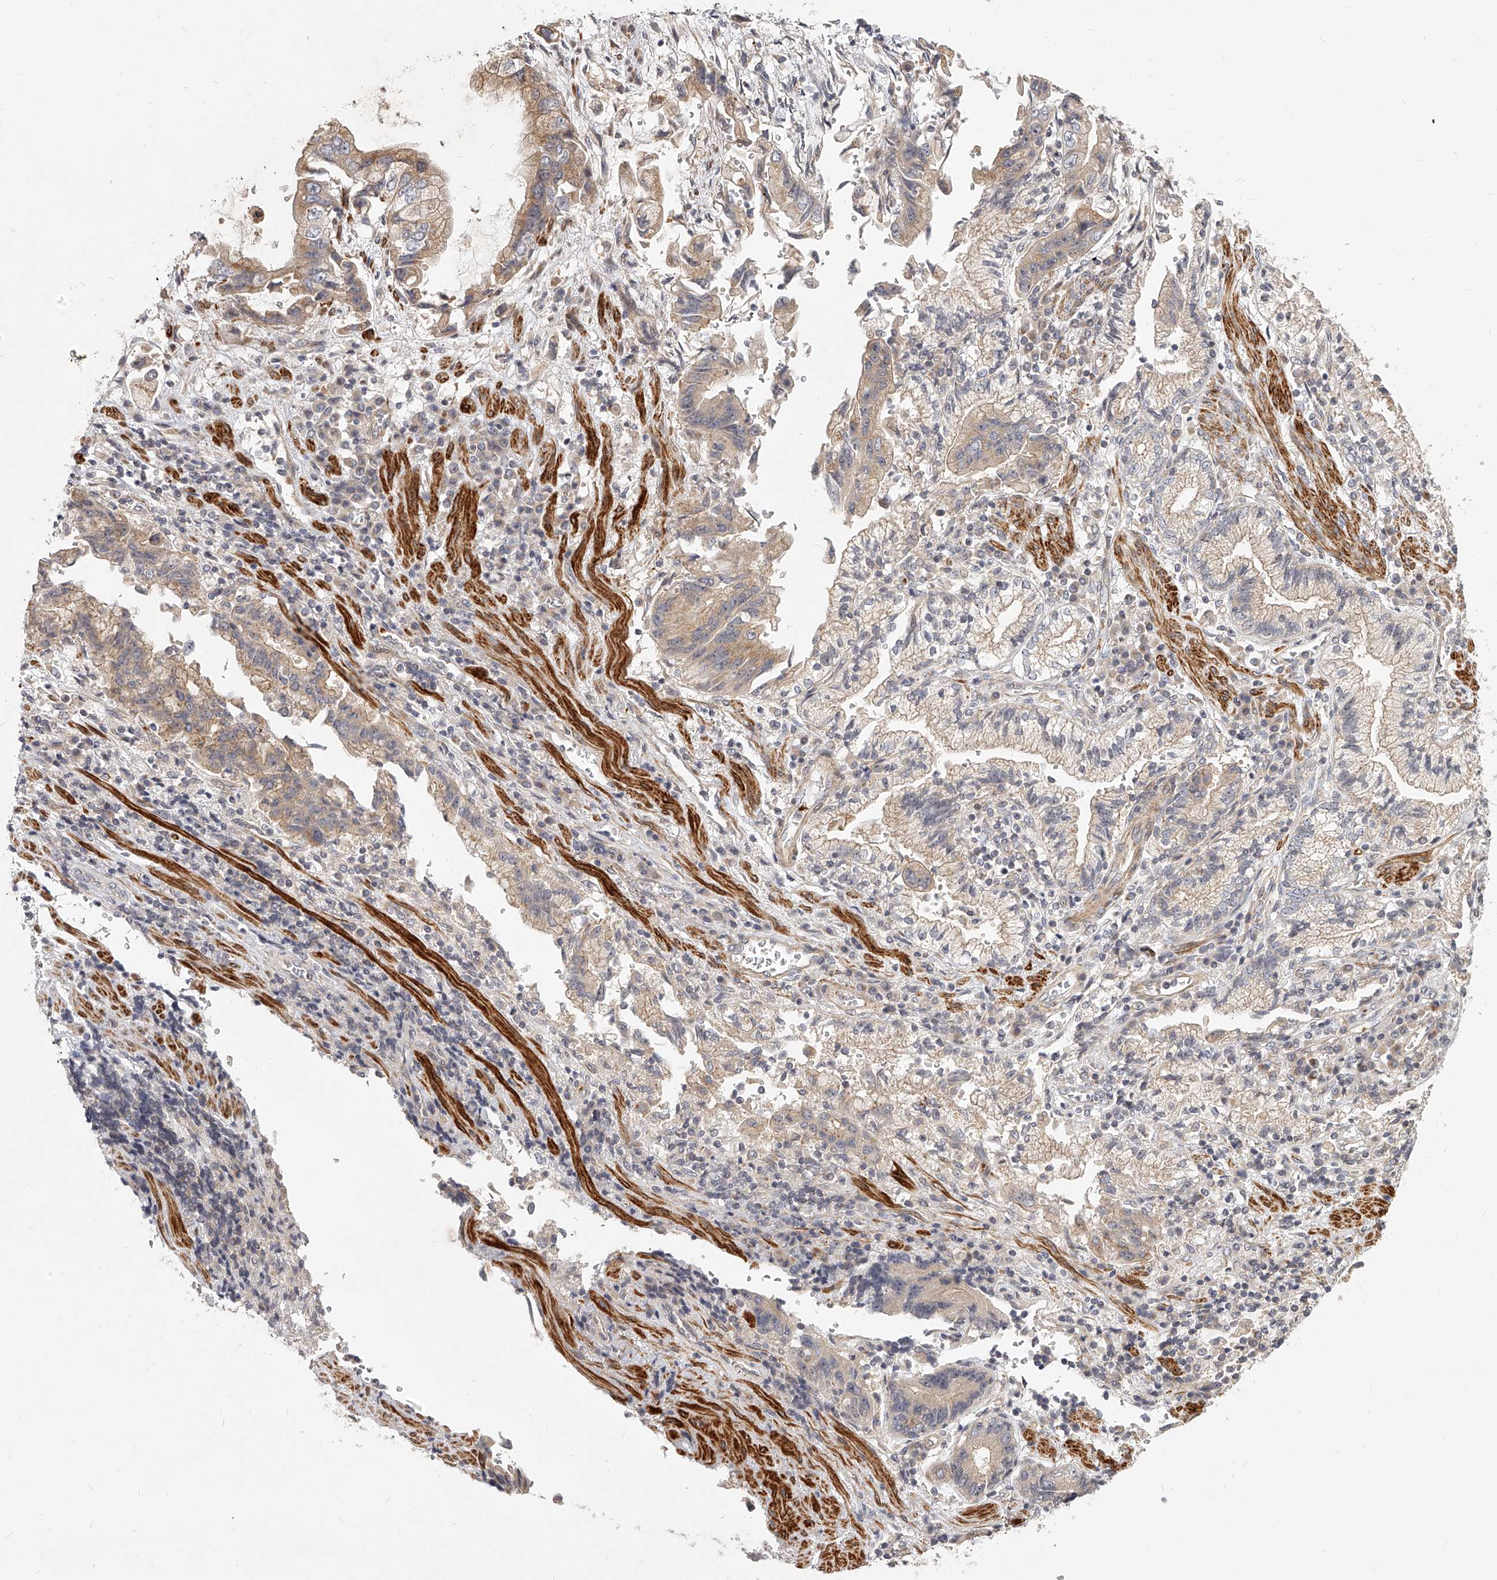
{"staining": {"intensity": "moderate", "quantity": ">75%", "location": "cytoplasmic/membranous"}, "tissue": "stomach cancer", "cell_type": "Tumor cells", "image_type": "cancer", "snomed": [{"axis": "morphology", "description": "Adenocarcinoma, NOS"}, {"axis": "topography", "description": "Stomach"}], "caption": "There is medium levels of moderate cytoplasmic/membranous staining in tumor cells of stomach cancer, as demonstrated by immunohistochemical staining (brown color).", "gene": "SLC37A1", "patient": {"sex": "male", "age": 62}}